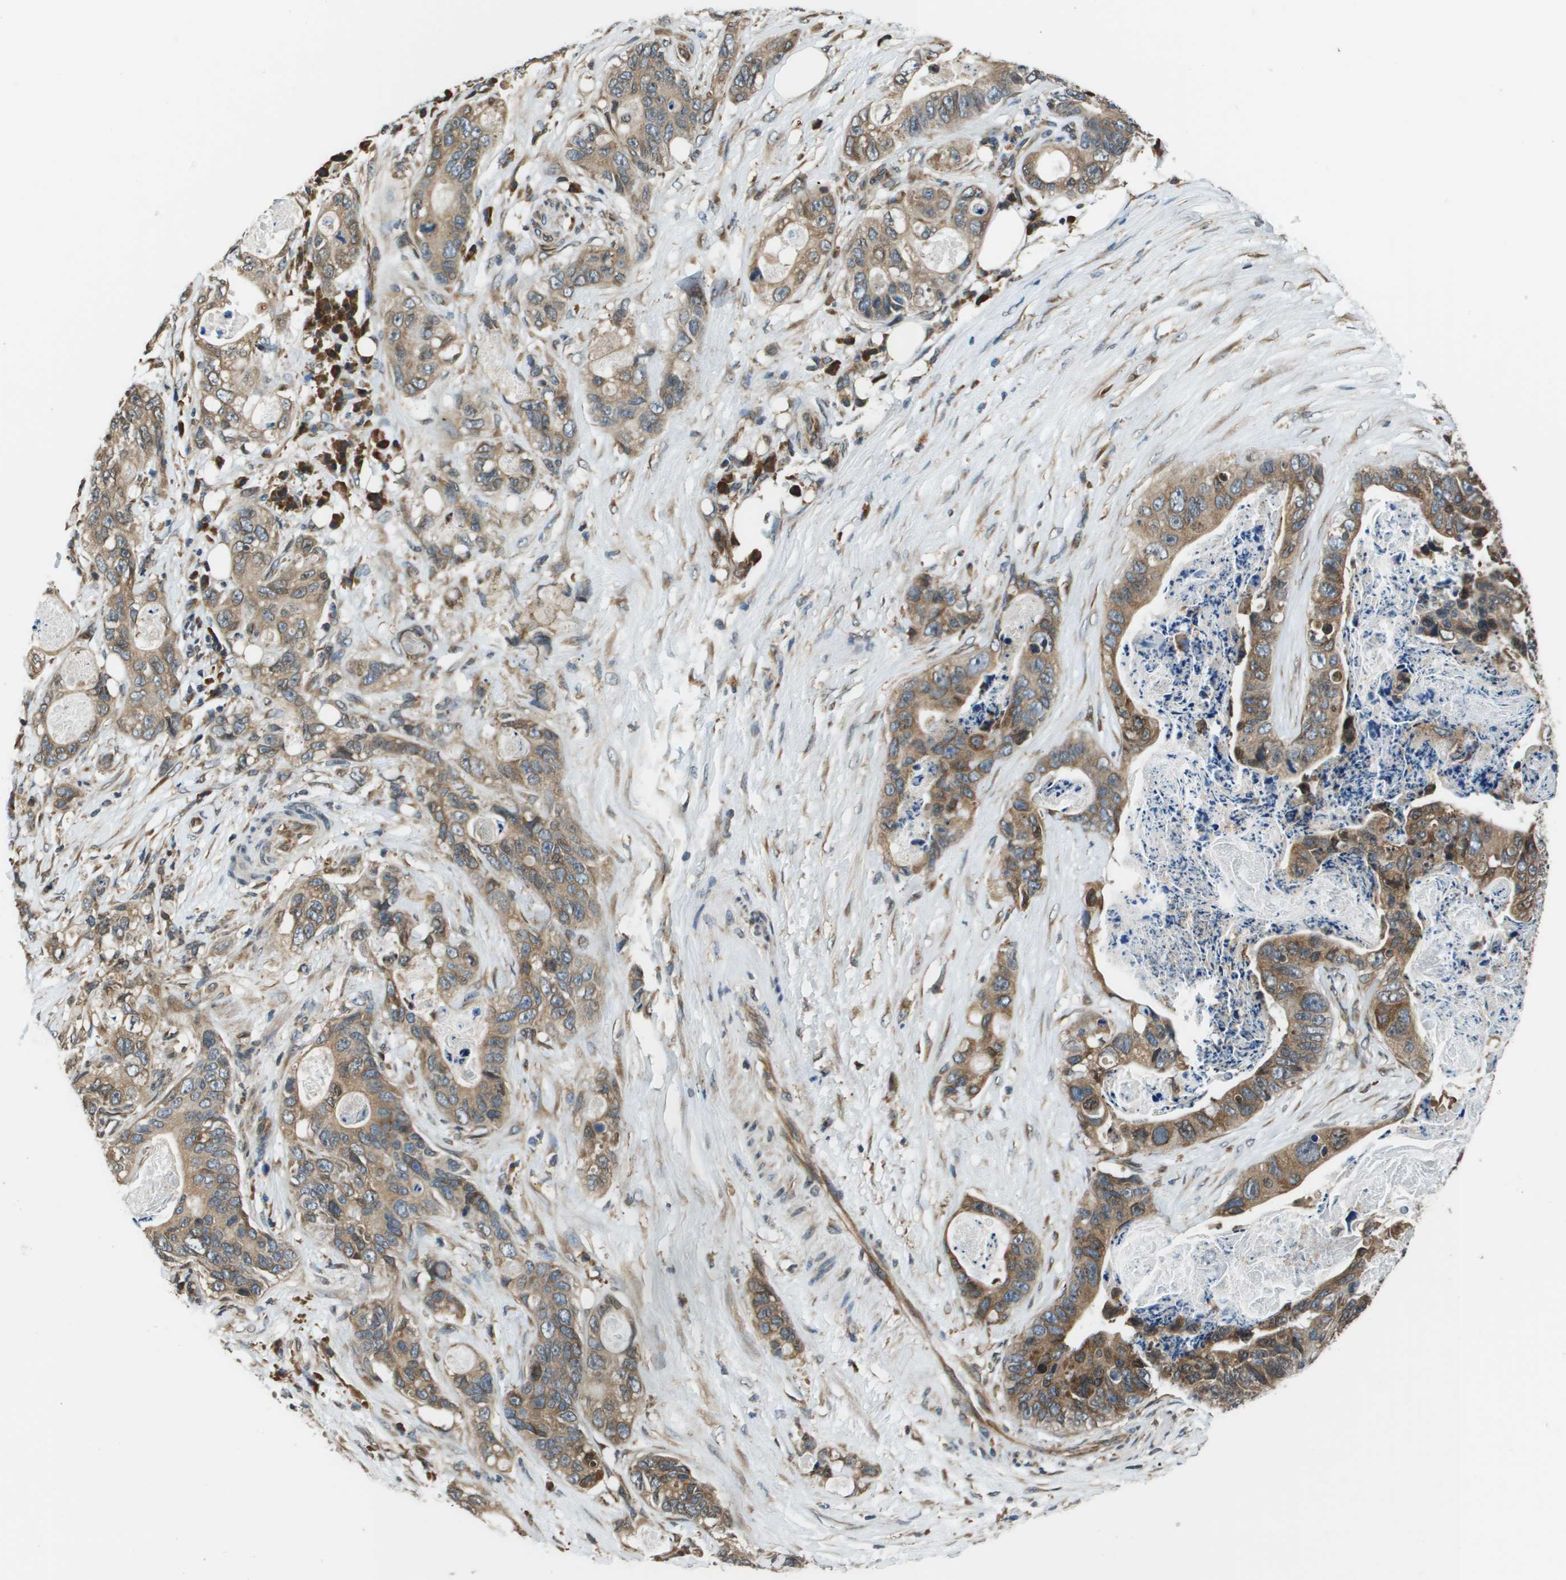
{"staining": {"intensity": "moderate", "quantity": ">75%", "location": "cytoplasmic/membranous"}, "tissue": "stomach cancer", "cell_type": "Tumor cells", "image_type": "cancer", "snomed": [{"axis": "morphology", "description": "Adenocarcinoma, NOS"}, {"axis": "topography", "description": "Stomach"}], "caption": "IHC (DAB) staining of stomach cancer displays moderate cytoplasmic/membranous protein expression in about >75% of tumor cells.", "gene": "SEC62", "patient": {"sex": "female", "age": 89}}